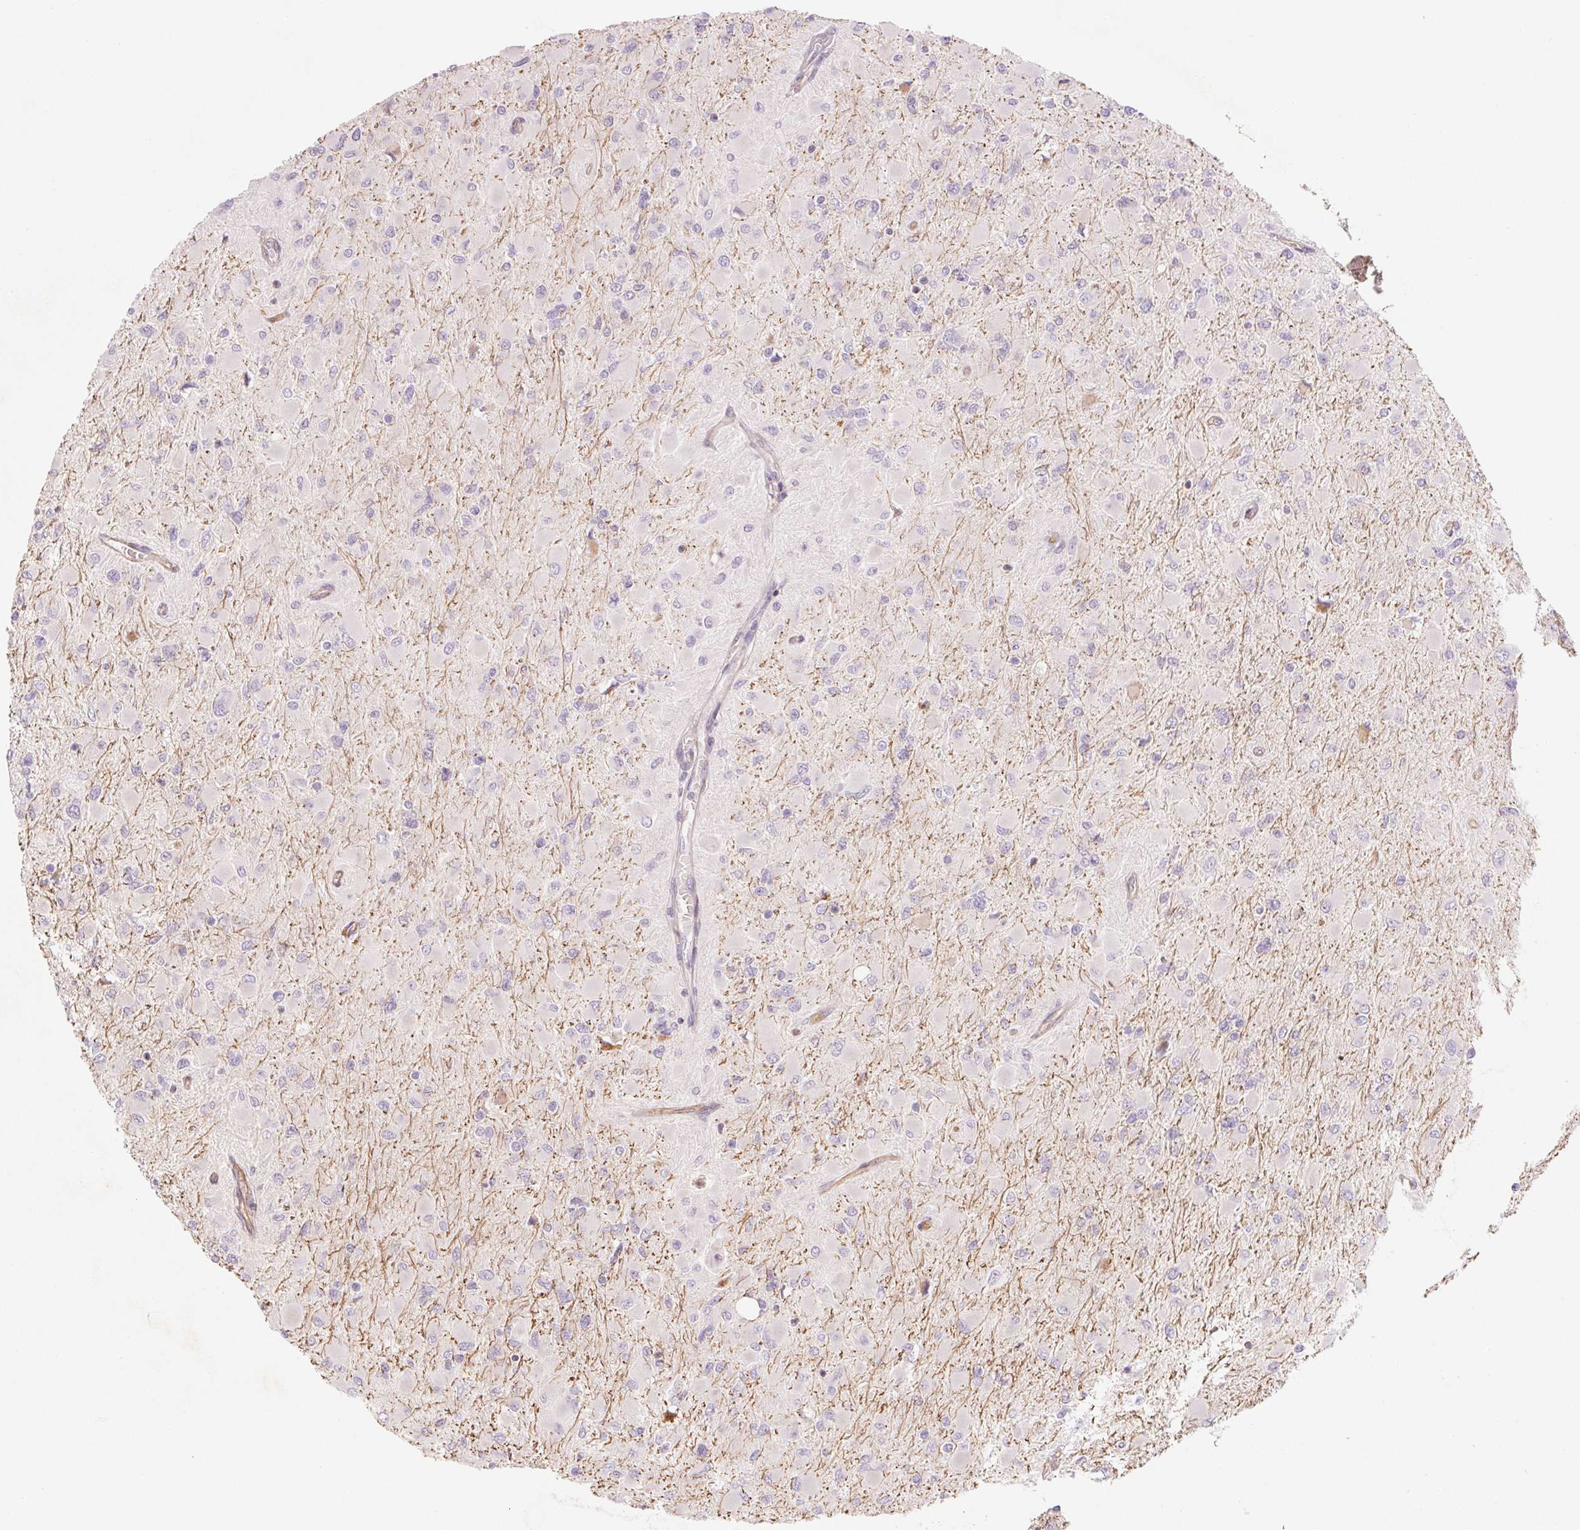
{"staining": {"intensity": "negative", "quantity": "none", "location": "none"}, "tissue": "glioma", "cell_type": "Tumor cells", "image_type": "cancer", "snomed": [{"axis": "morphology", "description": "Glioma, malignant, High grade"}, {"axis": "topography", "description": "Cerebral cortex"}], "caption": "Image shows no significant protein expression in tumor cells of malignant glioma (high-grade).", "gene": "ANKRD13B", "patient": {"sex": "female", "age": 36}}